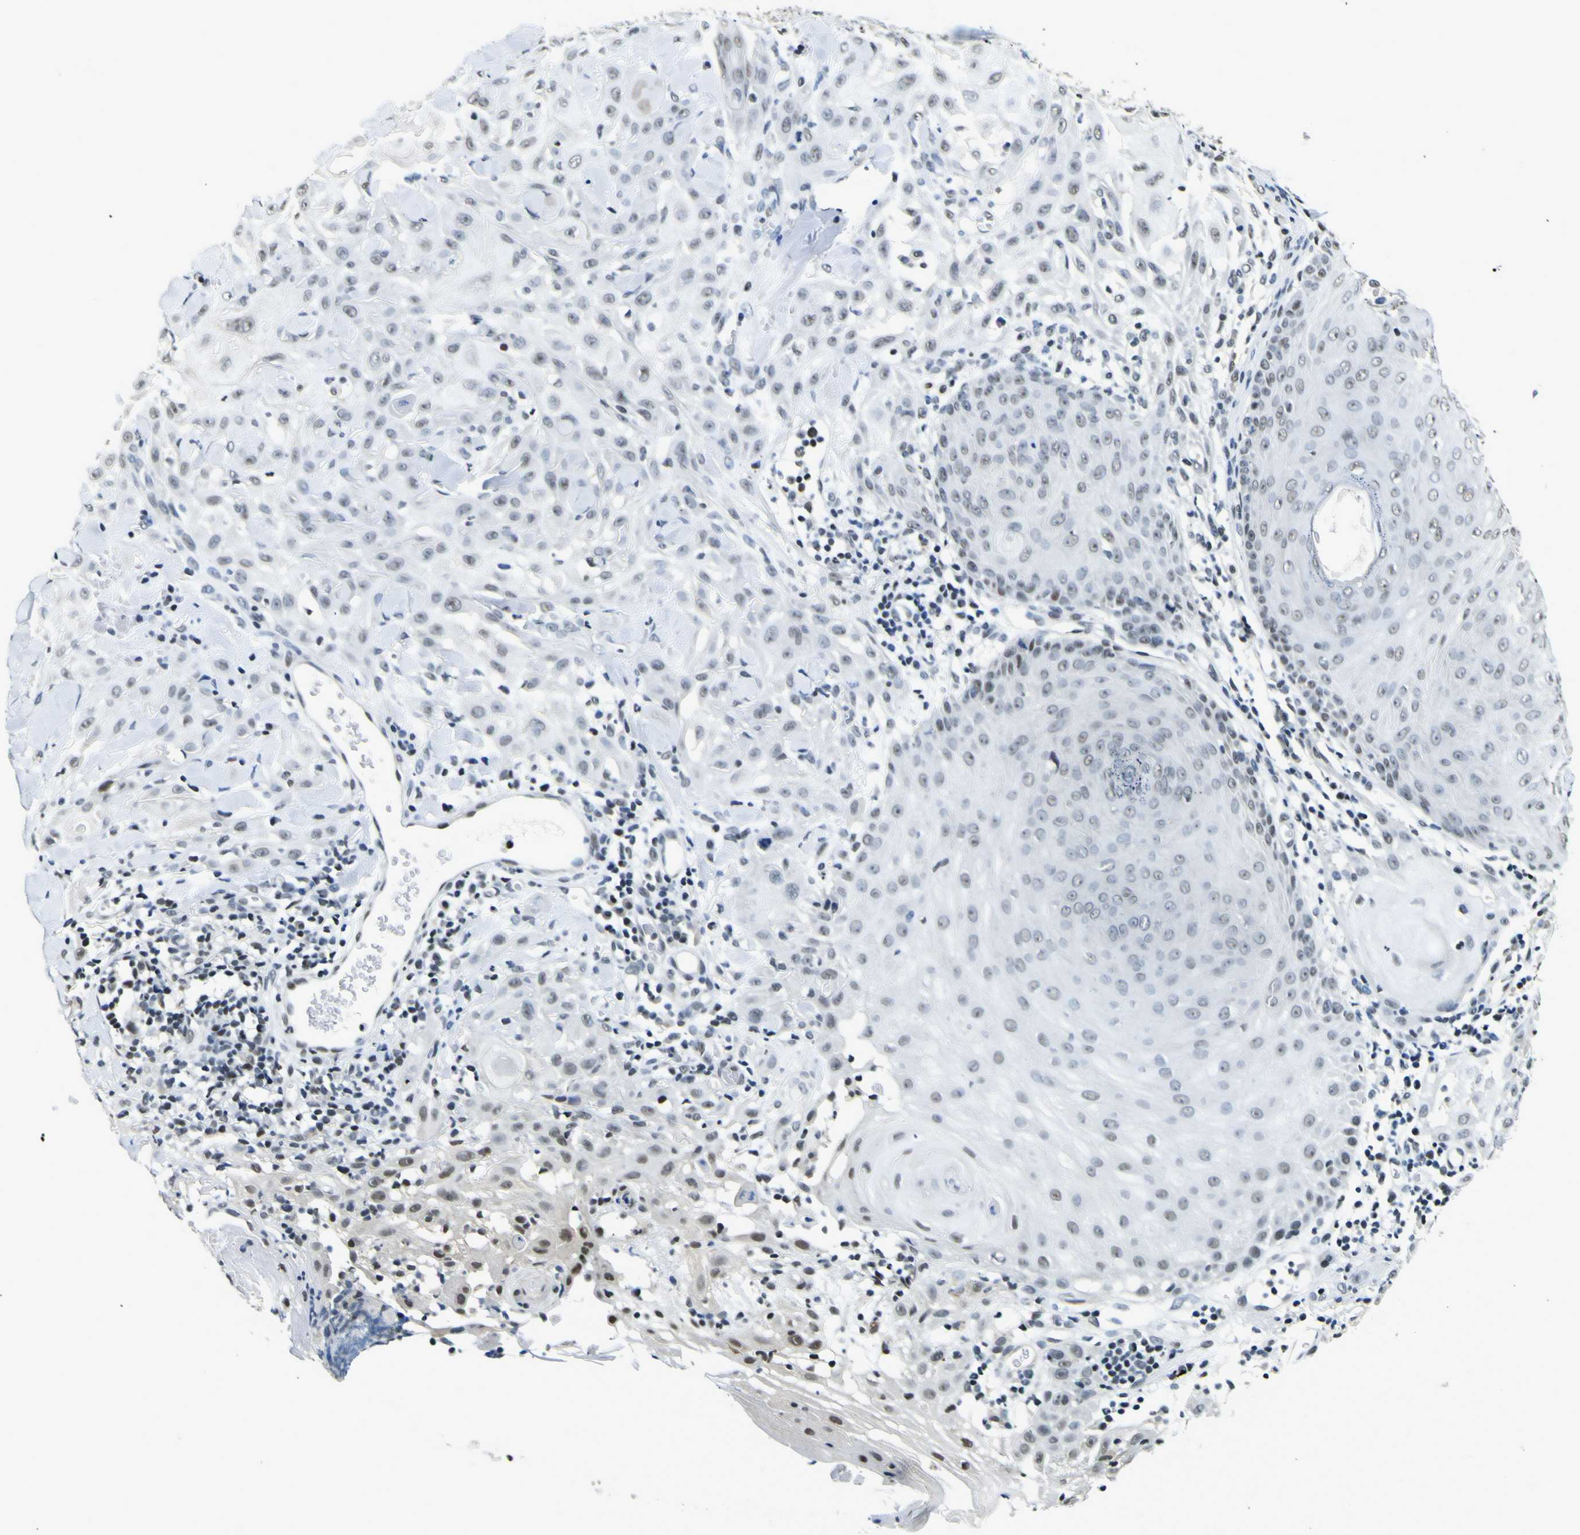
{"staining": {"intensity": "weak", "quantity": "25%-75%", "location": "nuclear"}, "tissue": "skin cancer", "cell_type": "Tumor cells", "image_type": "cancer", "snomed": [{"axis": "morphology", "description": "Squamous cell carcinoma, NOS"}, {"axis": "topography", "description": "Skin"}], "caption": "Protein staining of skin cancer (squamous cell carcinoma) tissue exhibits weak nuclear expression in about 25%-75% of tumor cells. (DAB IHC with brightfield microscopy, high magnification).", "gene": "SP1", "patient": {"sex": "male", "age": 24}}